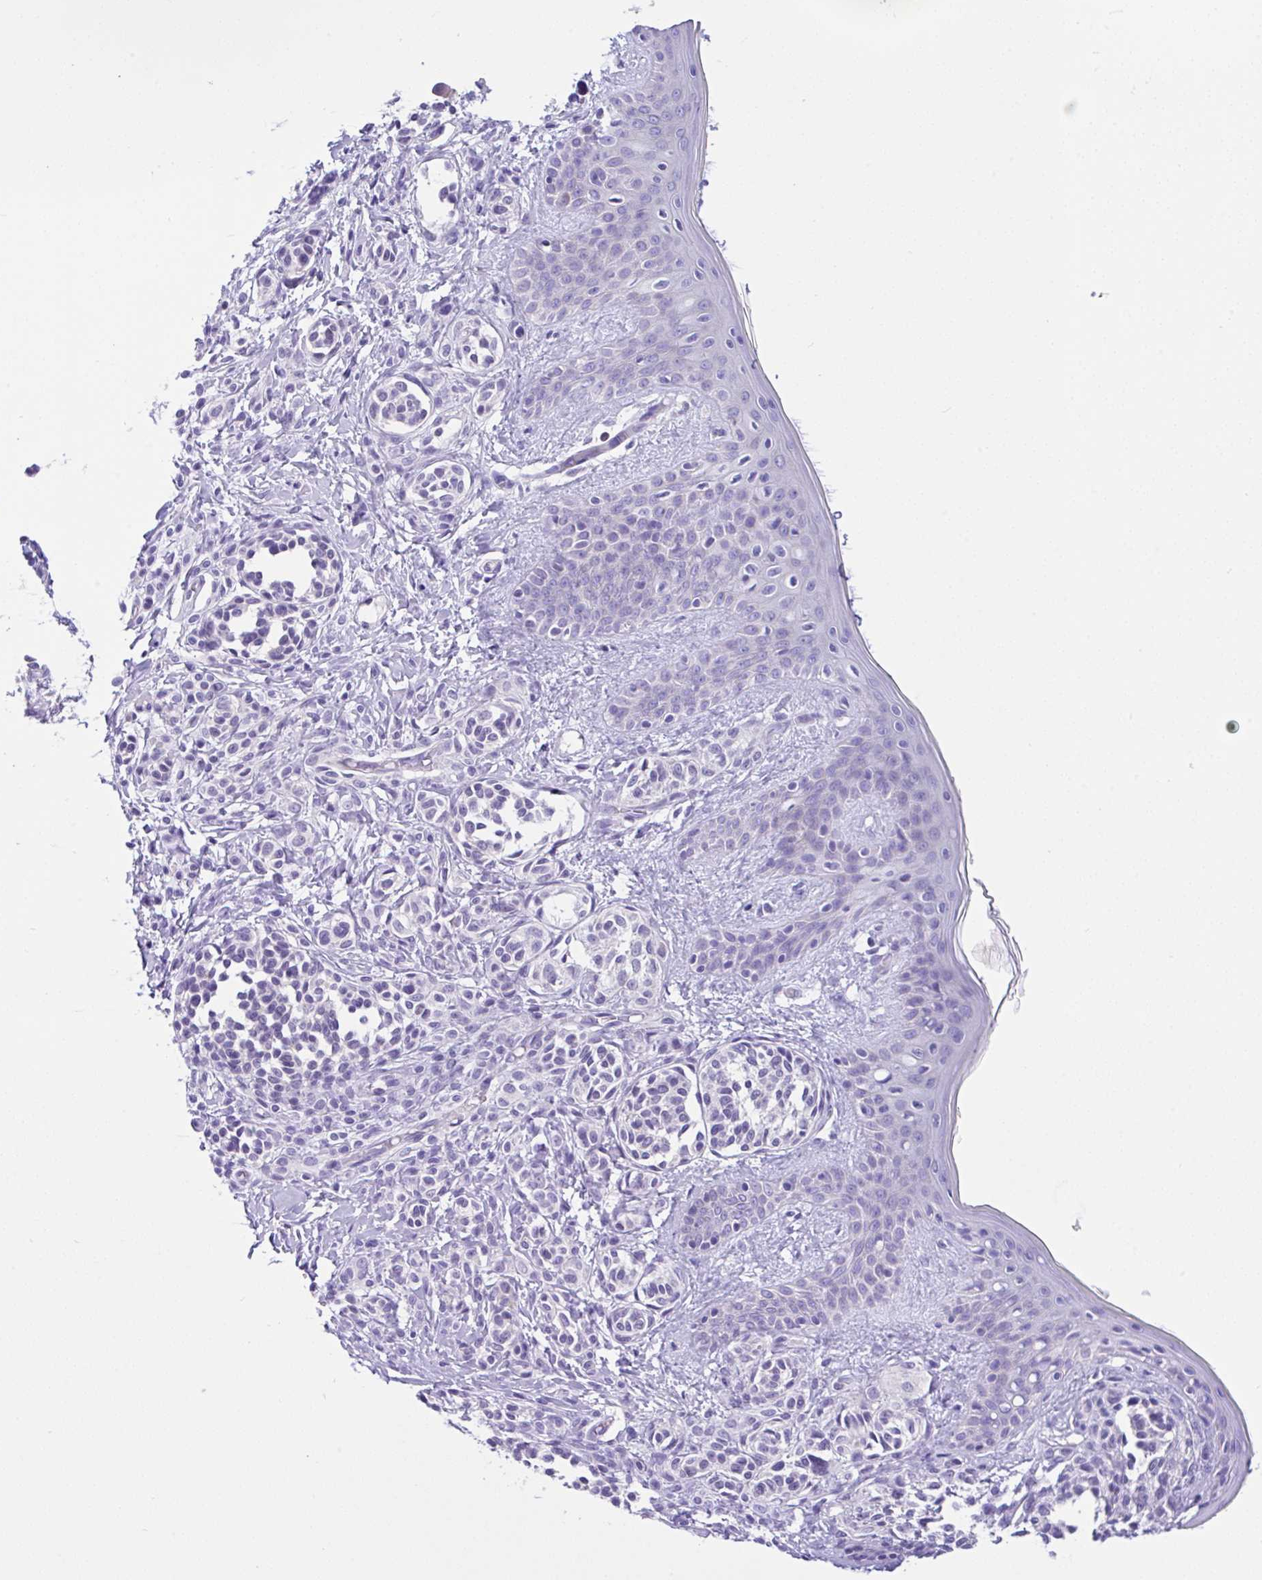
{"staining": {"intensity": "negative", "quantity": "none", "location": "none"}, "tissue": "skin", "cell_type": "Fibroblasts", "image_type": "normal", "snomed": [{"axis": "morphology", "description": "Normal tissue, NOS"}, {"axis": "topography", "description": "Skin"}], "caption": "Fibroblasts are negative for brown protein staining in benign skin.", "gene": "ANO4", "patient": {"sex": "male", "age": 16}}